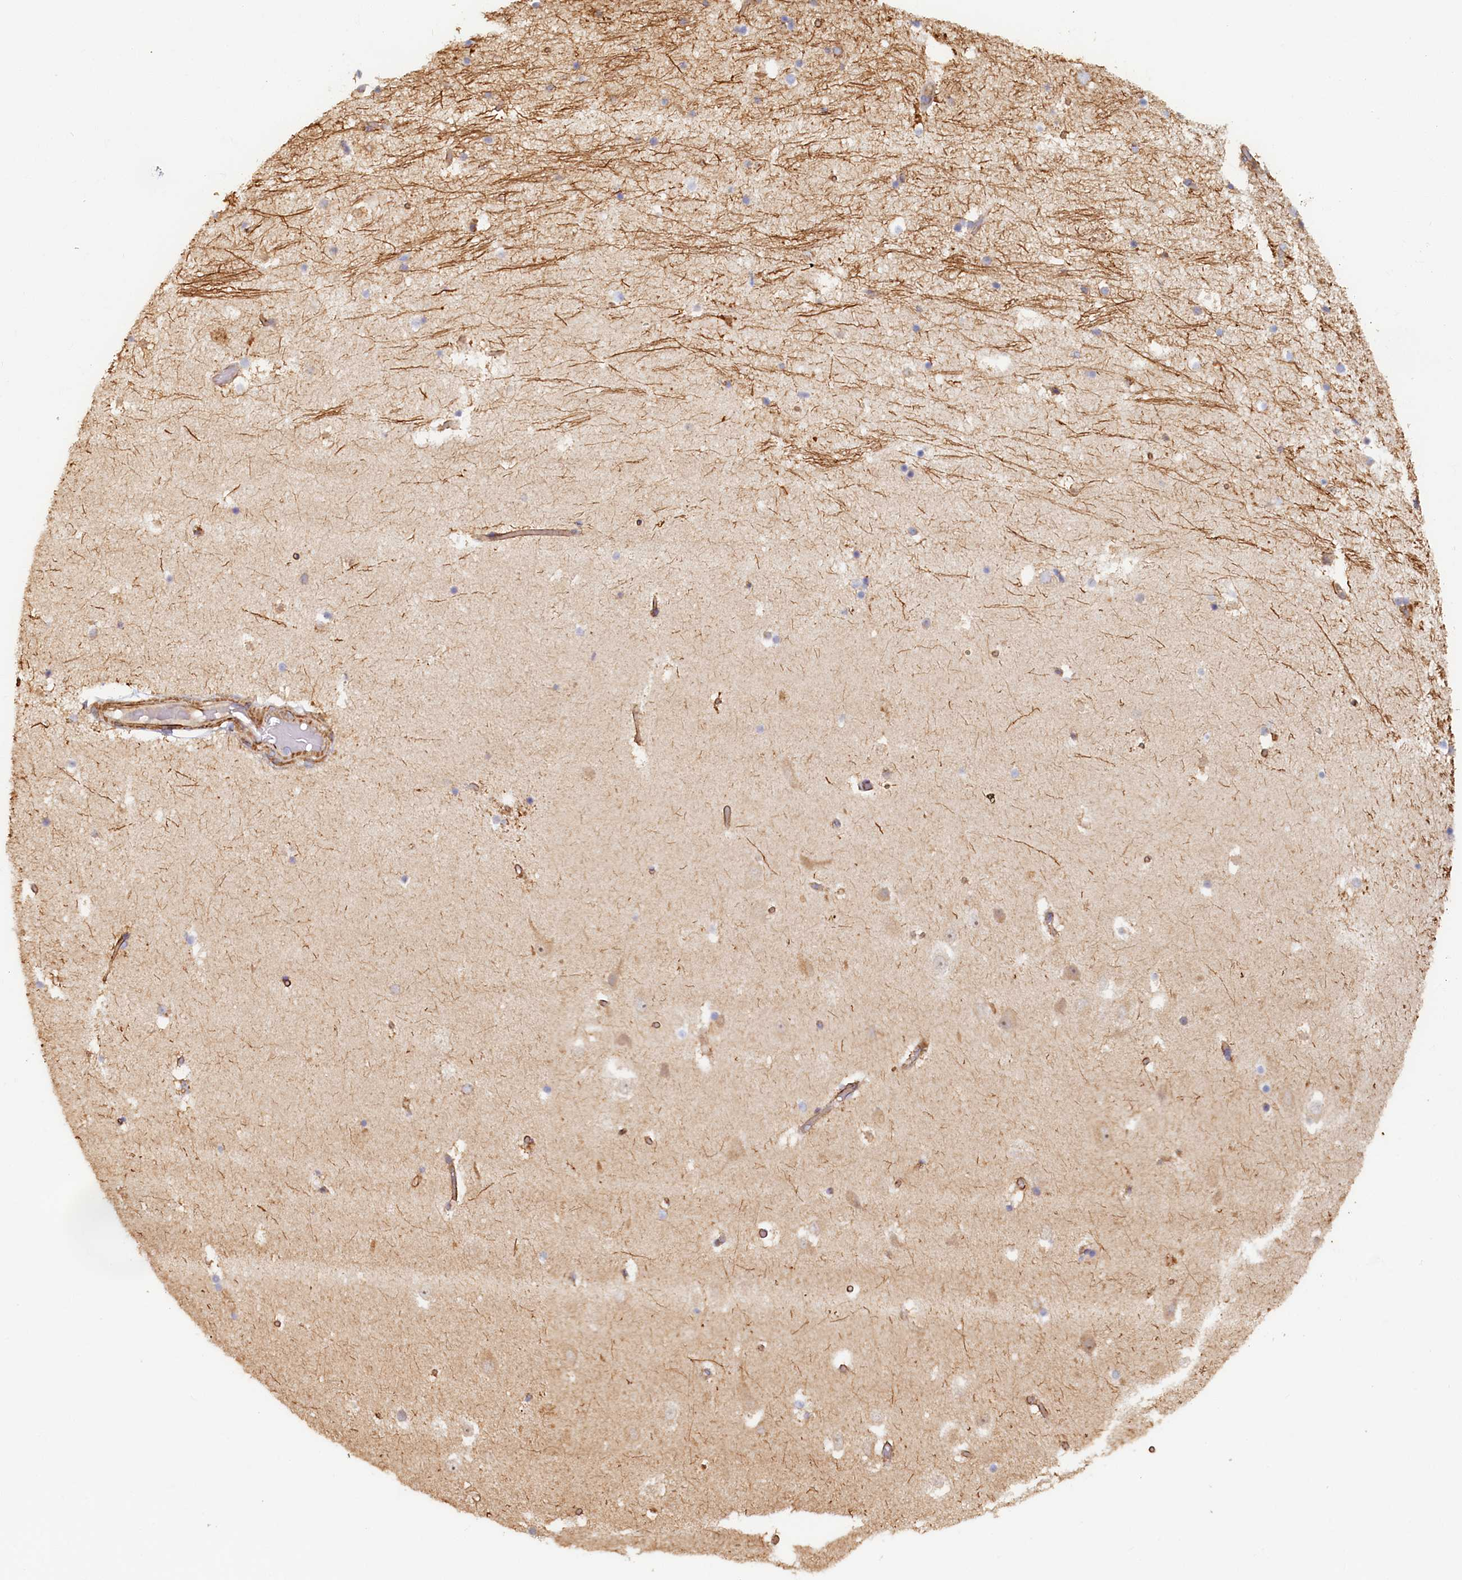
{"staining": {"intensity": "negative", "quantity": "none", "location": "none"}, "tissue": "hippocampus", "cell_type": "Glial cells", "image_type": "normal", "snomed": [{"axis": "morphology", "description": "Normal tissue, NOS"}, {"axis": "topography", "description": "Hippocampus"}], "caption": "High magnification brightfield microscopy of benign hippocampus stained with DAB (3,3'-diaminobenzidine) (brown) and counterstained with hematoxylin (blue): glial cells show no significant staining. (DAB immunohistochemistry, high magnification).", "gene": "LRRC57", "patient": {"sex": "female", "age": 52}}